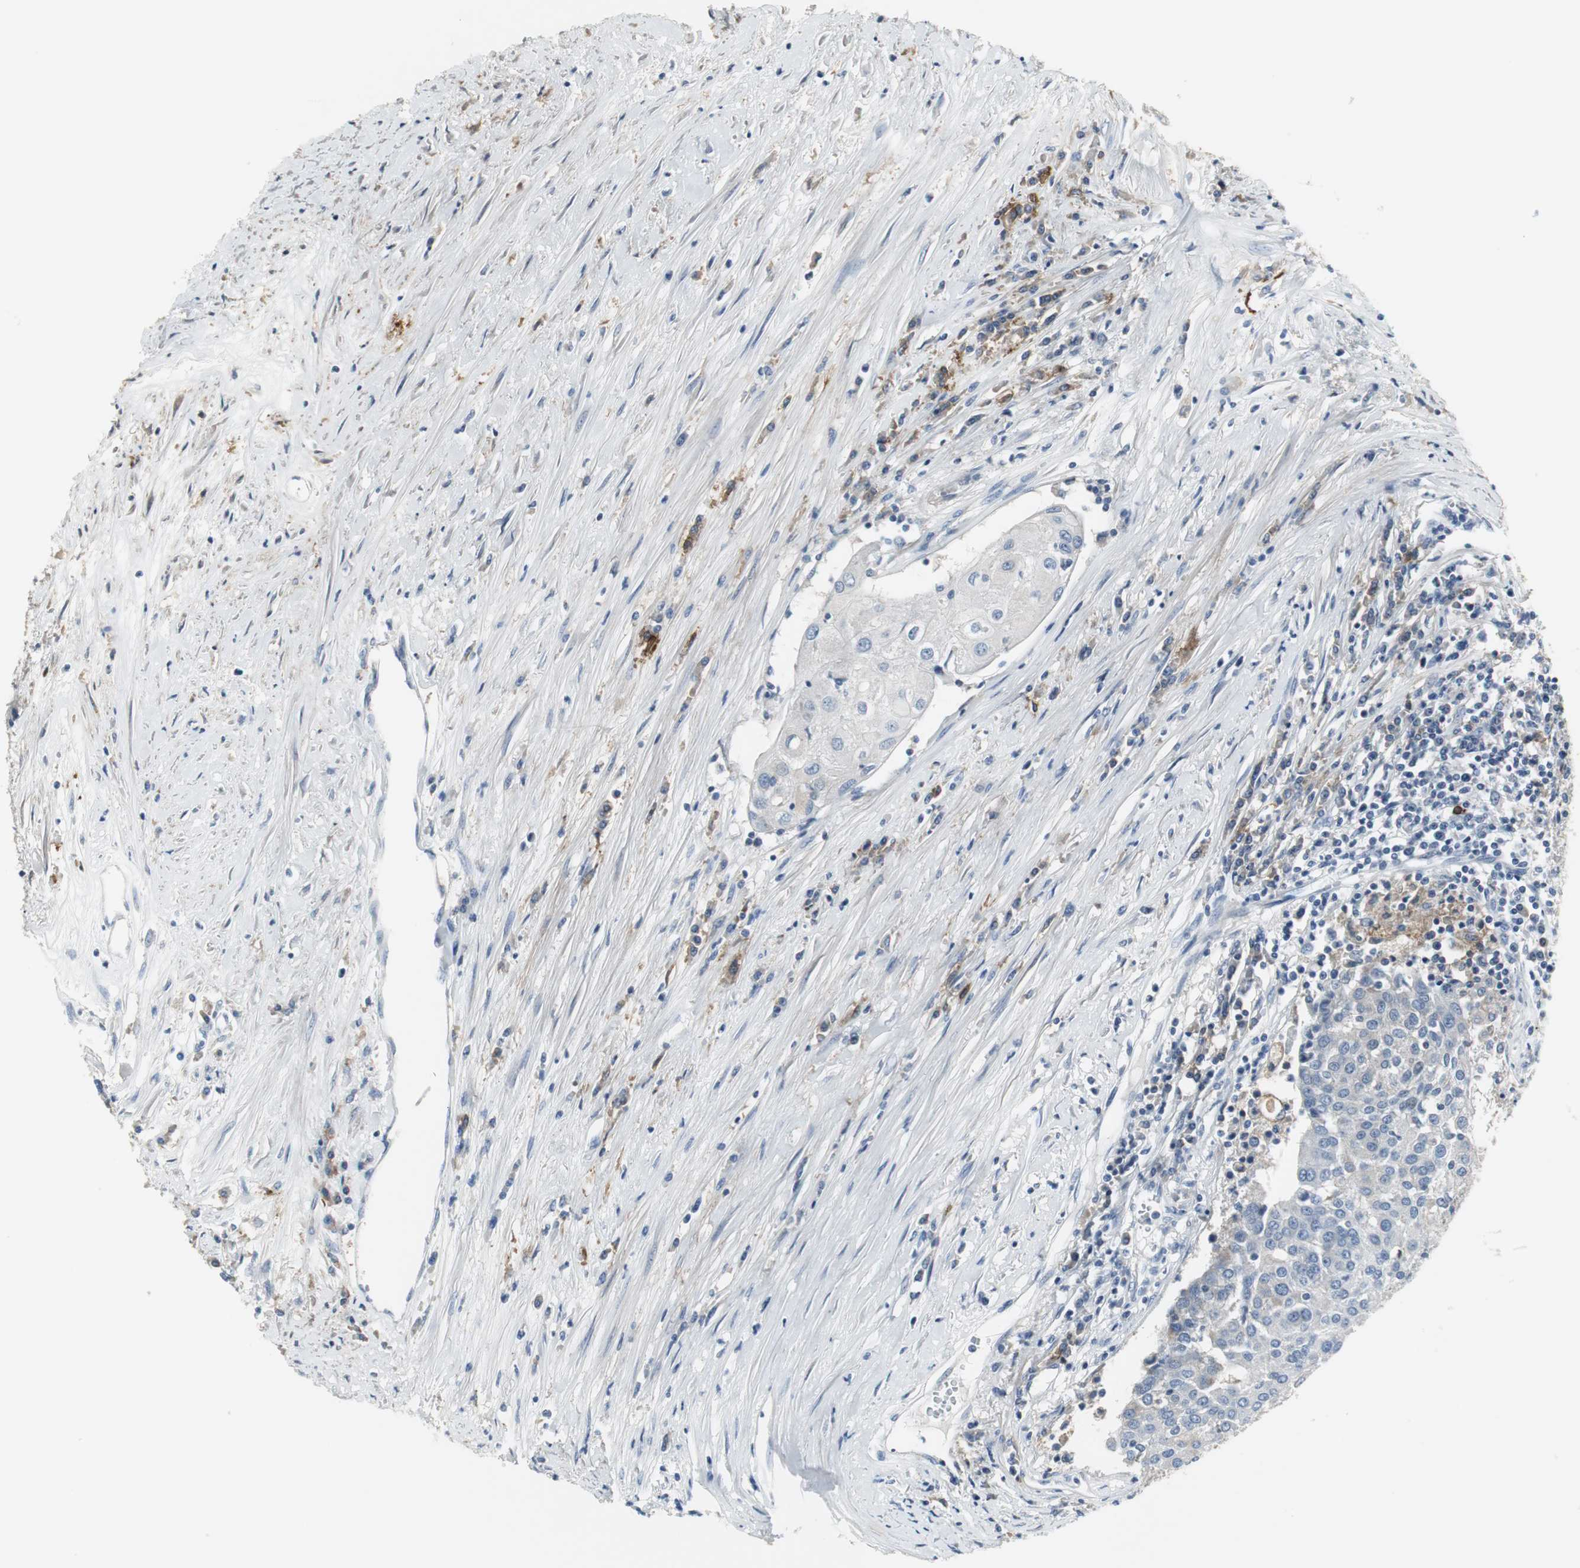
{"staining": {"intensity": "negative", "quantity": "none", "location": "none"}, "tissue": "urothelial cancer", "cell_type": "Tumor cells", "image_type": "cancer", "snomed": [{"axis": "morphology", "description": "Urothelial carcinoma, High grade"}, {"axis": "topography", "description": "Urinary bladder"}], "caption": "Micrograph shows no significant protein positivity in tumor cells of urothelial cancer. (DAB (3,3'-diaminobenzidine) immunohistochemistry (IHC), high magnification).", "gene": "SLC2A5", "patient": {"sex": "female", "age": 85}}